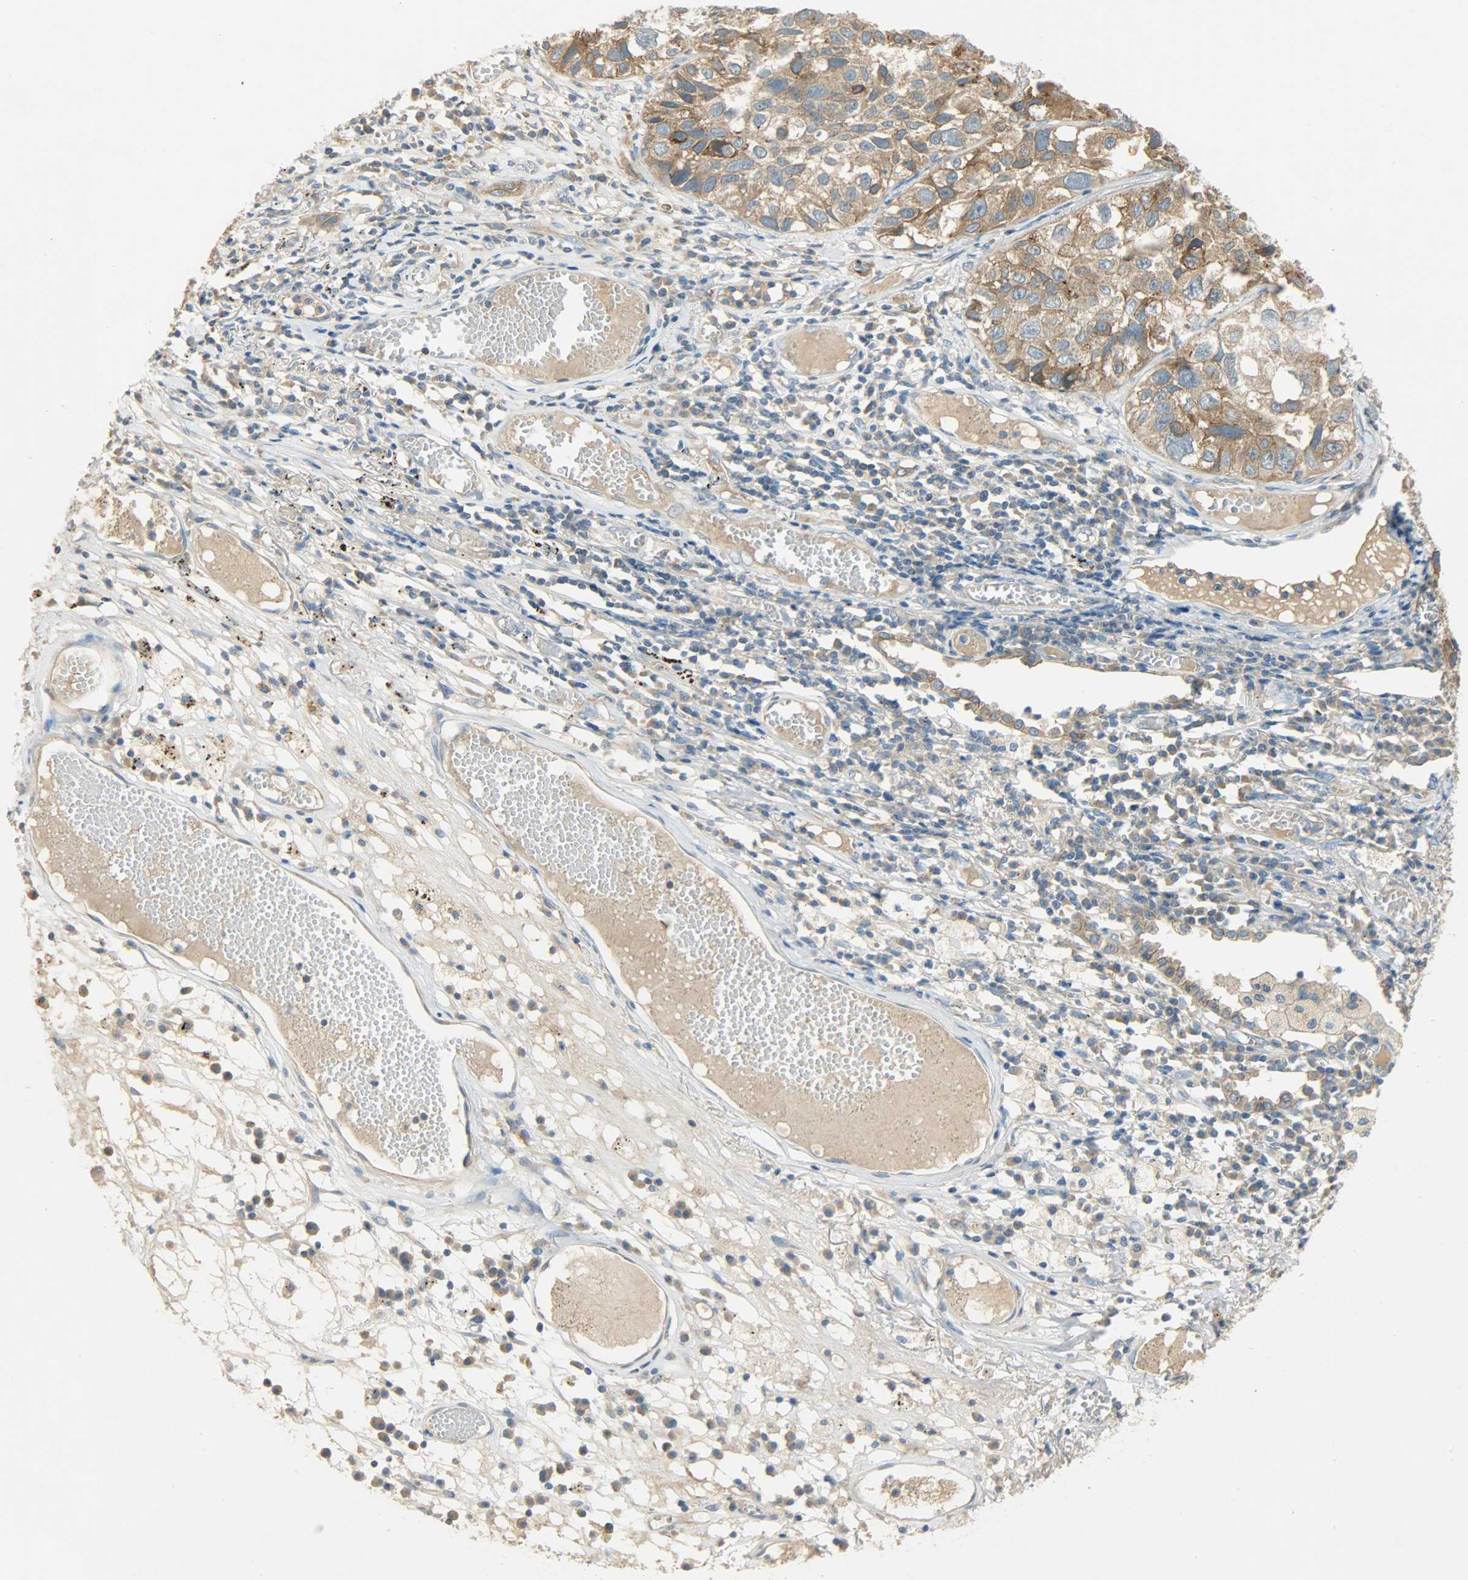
{"staining": {"intensity": "strong", "quantity": ">75%", "location": "cytoplasmic/membranous"}, "tissue": "lung cancer", "cell_type": "Tumor cells", "image_type": "cancer", "snomed": [{"axis": "morphology", "description": "Squamous cell carcinoma, NOS"}, {"axis": "topography", "description": "Lung"}], "caption": "Immunohistochemistry micrograph of neoplastic tissue: human lung squamous cell carcinoma stained using immunohistochemistry demonstrates high levels of strong protein expression localized specifically in the cytoplasmic/membranous of tumor cells, appearing as a cytoplasmic/membranous brown color.", "gene": "DSG2", "patient": {"sex": "male", "age": 71}}